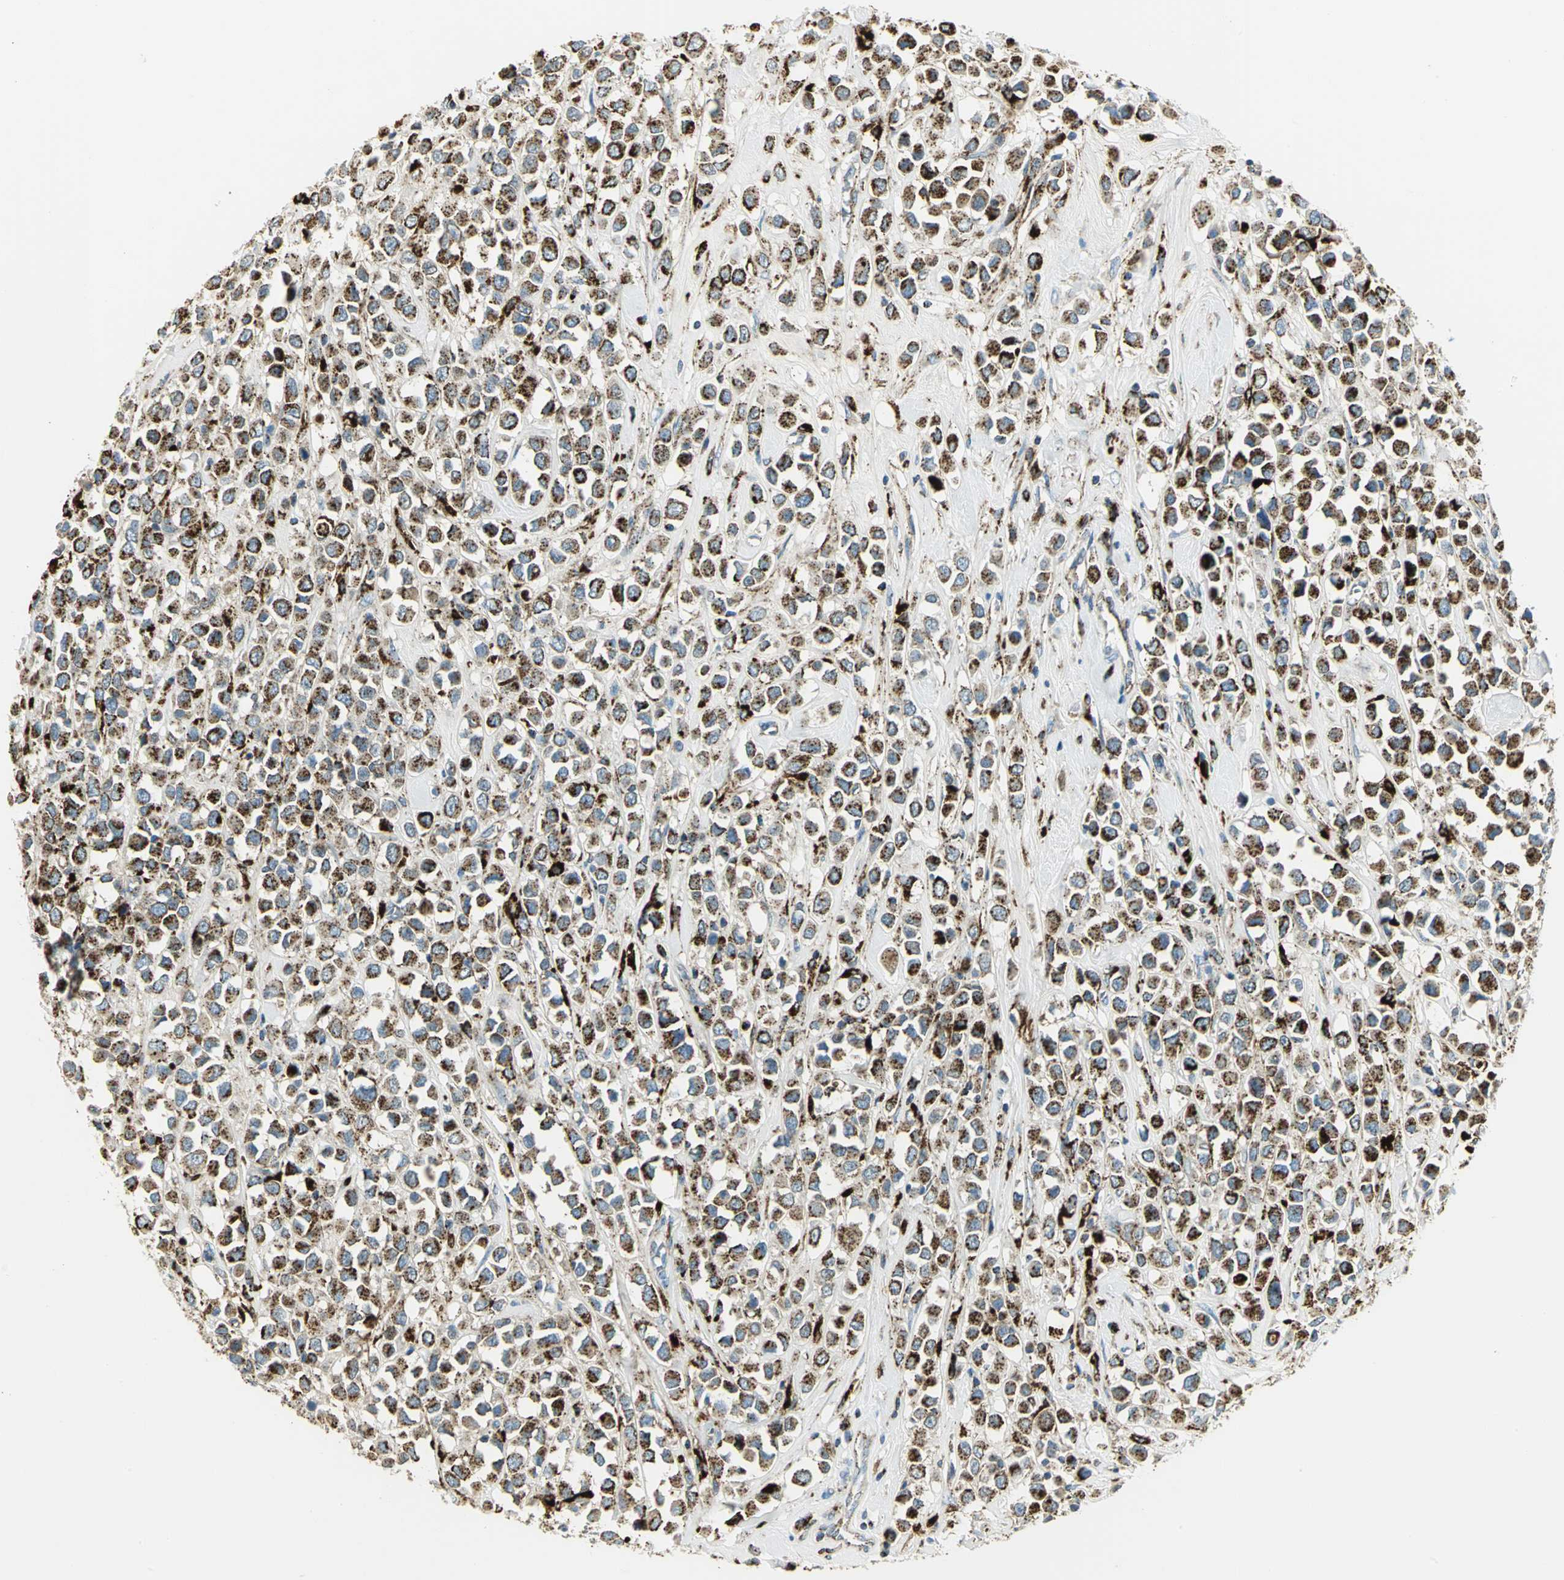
{"staining": {"intensity": "strong", "quantity": ">75%", "location": "cytoplasmic/membranous"}, "tissue": "breast cancer", "cell_type": "Tumor cells", "image_type": "cancer", "snomed": [{"axis": "morphology", "description": "Duct carcinoma"}, {"axis": "topography", "description": "Breast"}], "caption": "Strong cytoplasmic/membranous staining is appreciated in about >75% of tumor cells in breast cancer (invasive ductal carcinoma).", "gene": "ARSA", "patient": {"sex": "female", "age": 61}}